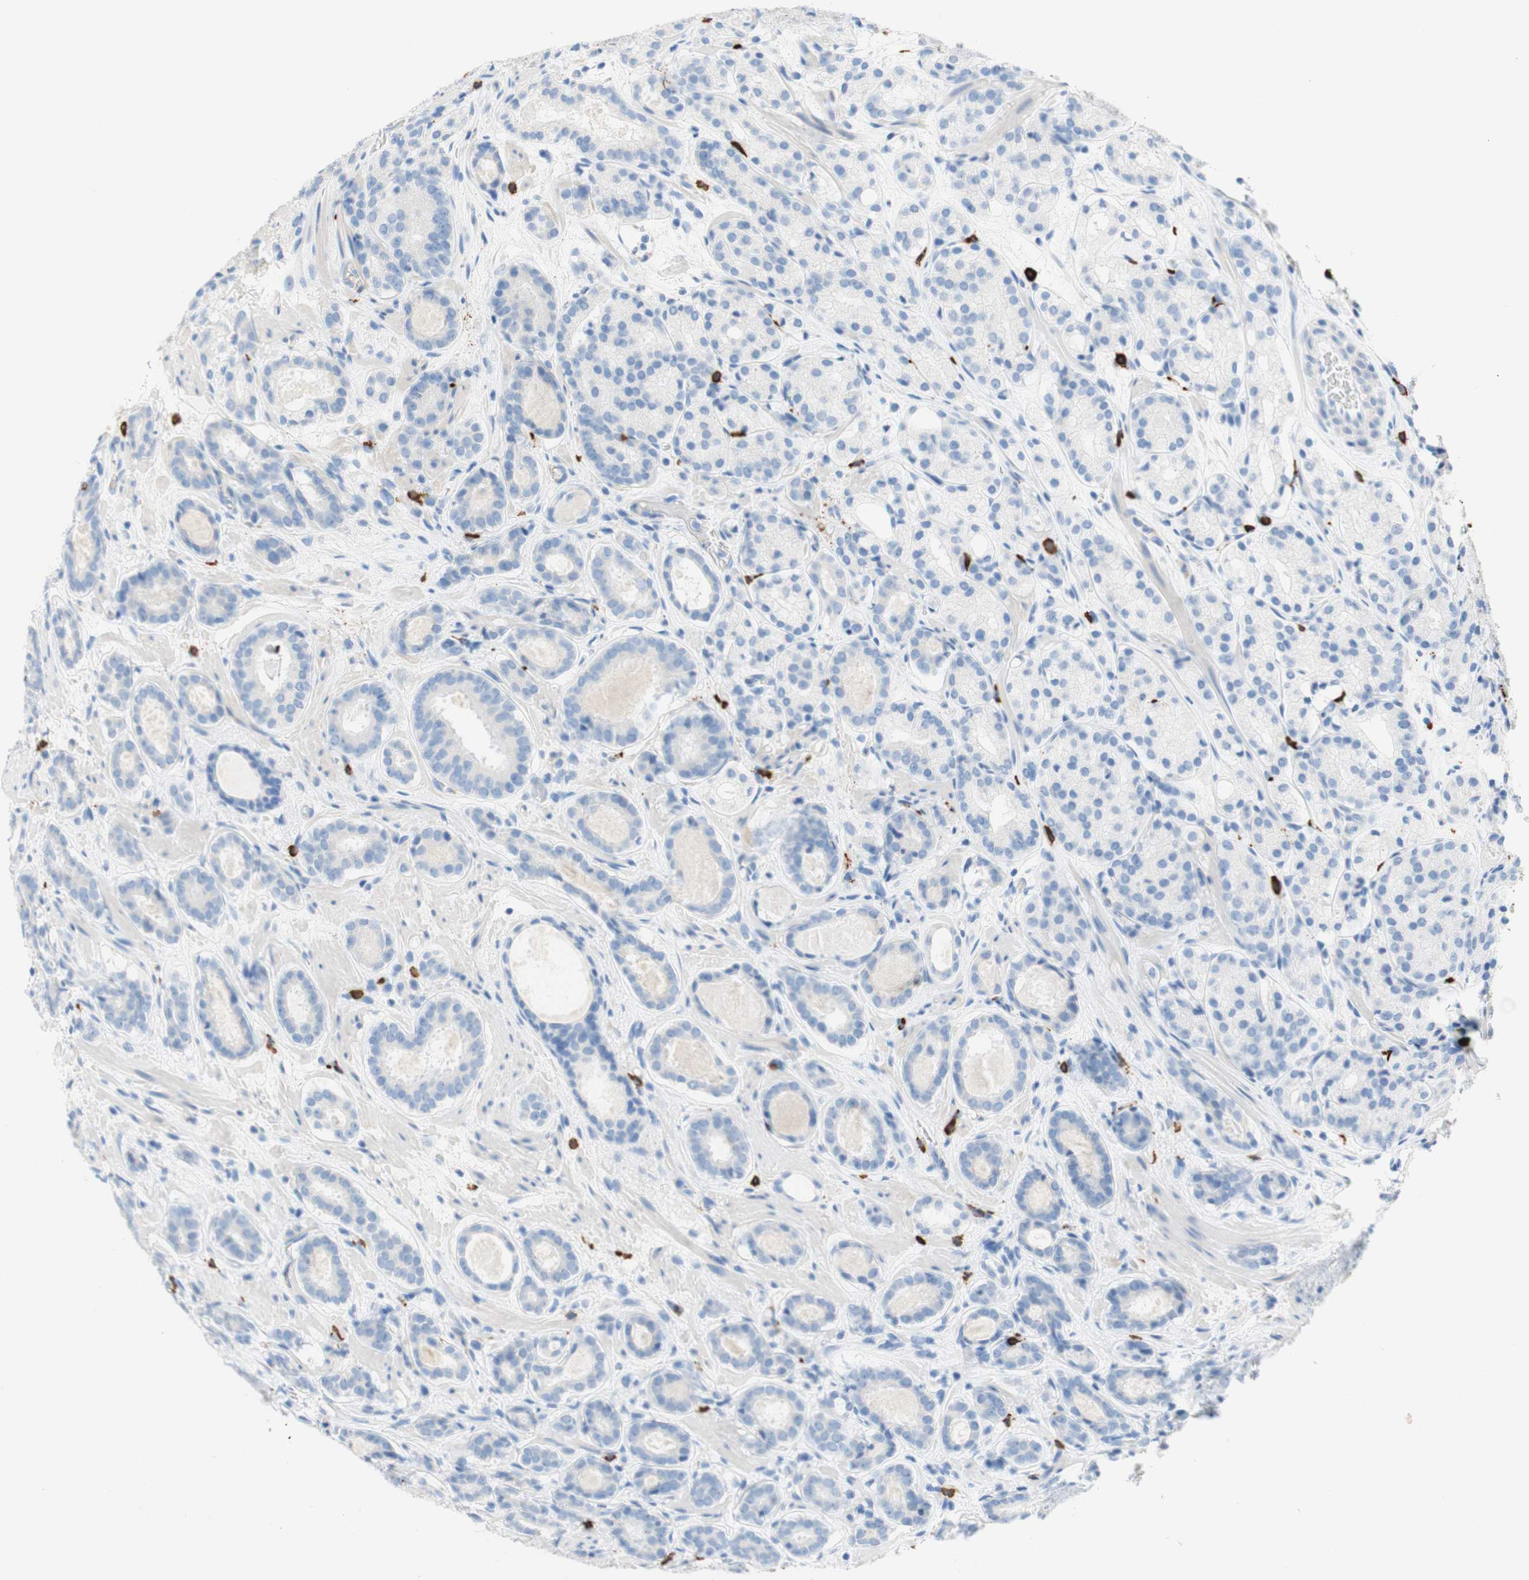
{"staining": {"intensity": "negative", "quantity": "none", "location": "none"}, "tissue": "prostate cancer", "cell_type": "Tumor cells", "image_type": "cancer", "snomed": [{"axis": "morphology", "description": "Adenocarcinoma, Low grade"}, {"axis": "topography", "description": "Prostate"}], "caption": "There is no significant staining in tumor cells of prostate cancer.", "gene": "CEACAM1", "patient": {"sex": "male", "age": 69}}